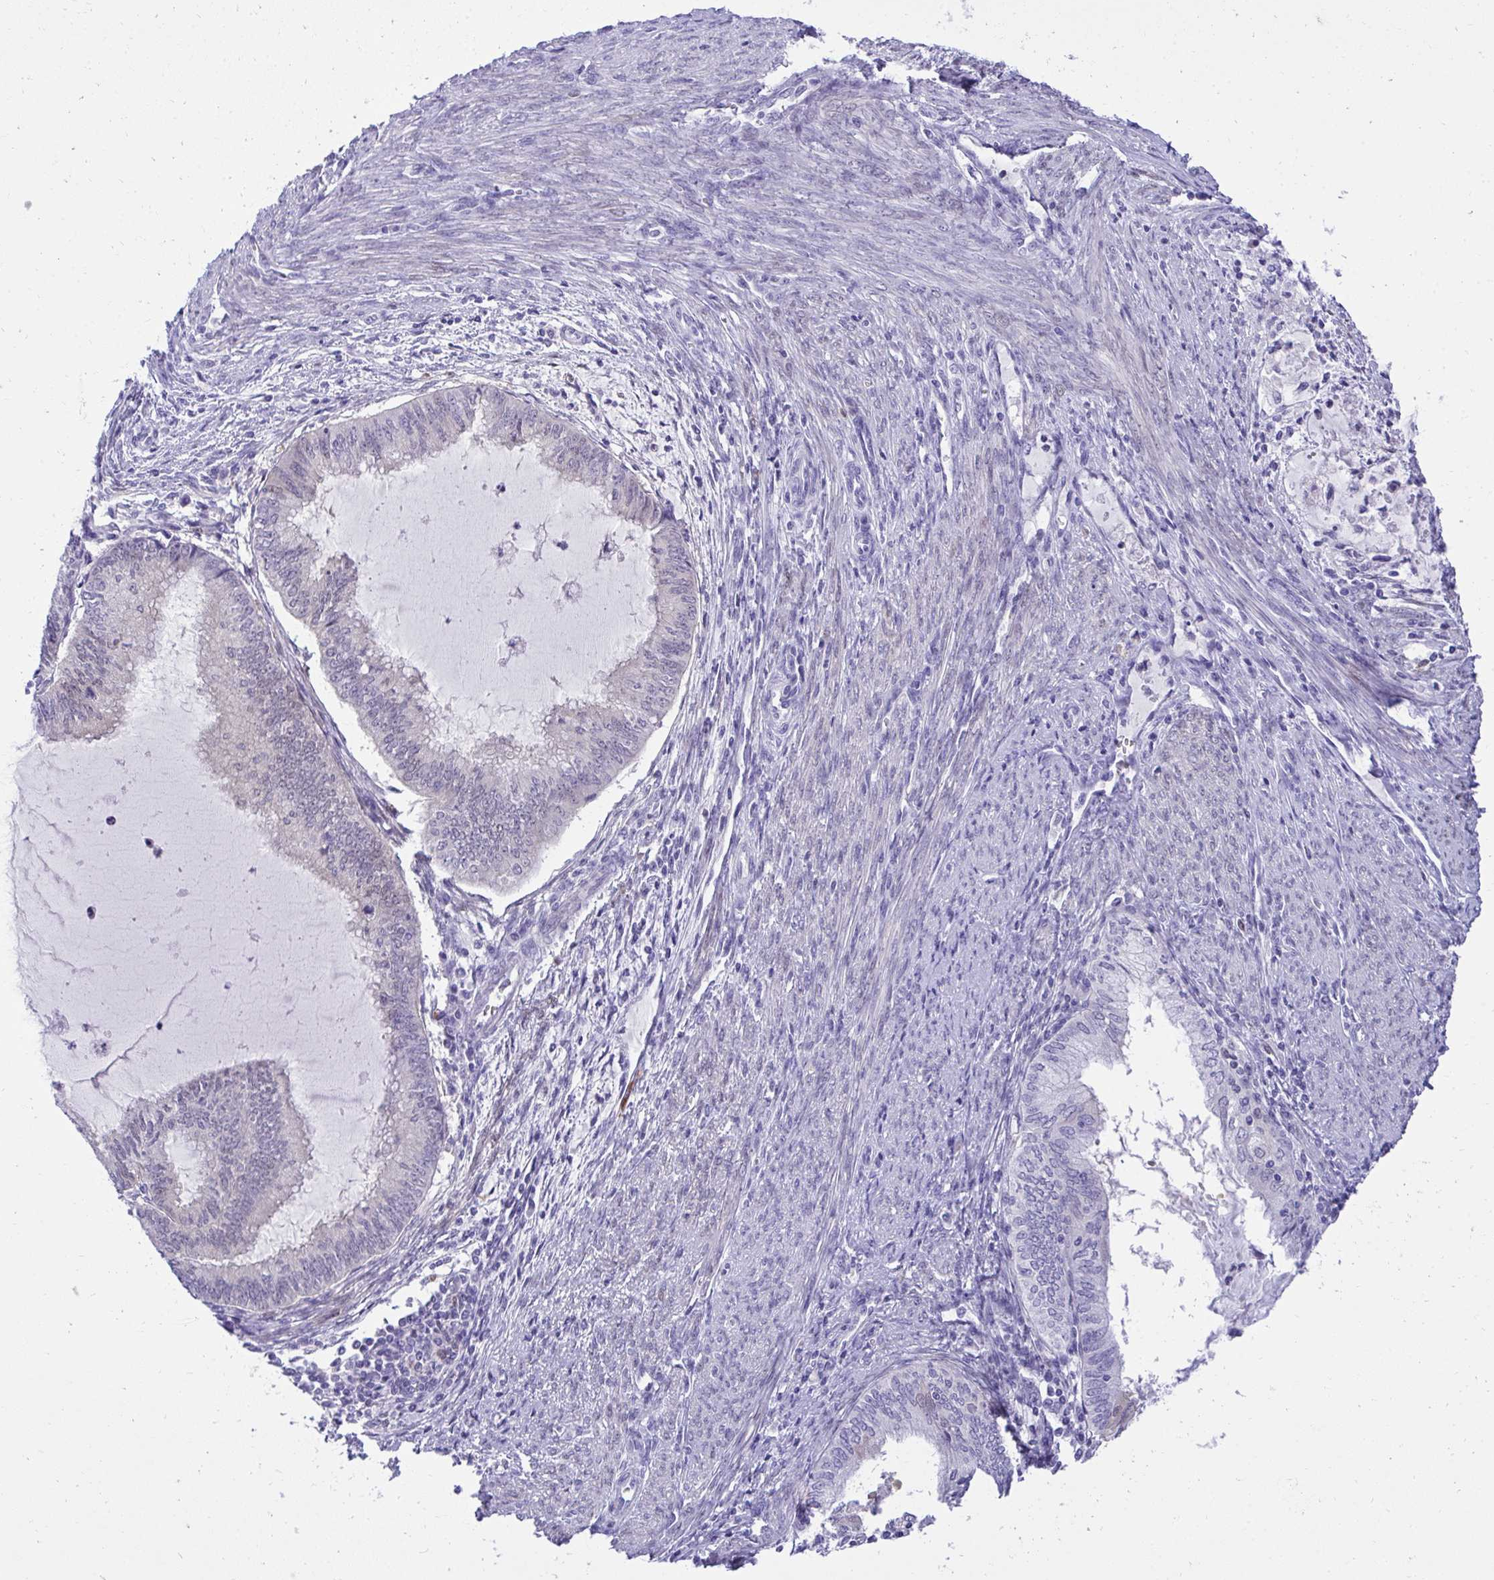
{"staining": {"intensity": "negative", "quantity": "none", "location": "none"}, "tissue": "endometrial cancer", "cell_type": "Tumor cells", "image_type": "cancer", "snomed": [{"axis": "morphology", "description": "Adenocarcinoma, NOS"}, {"axis": "topography", "description": "Endometrium"}], "caption": "This is an immunohistochemistry (IHC) photomicrograph of human adenocarcinoma (endometrial). There is no positivity in tumor cells.", "gene": "PGM2L1", "patient": {"sex": "female", "age": 79}}